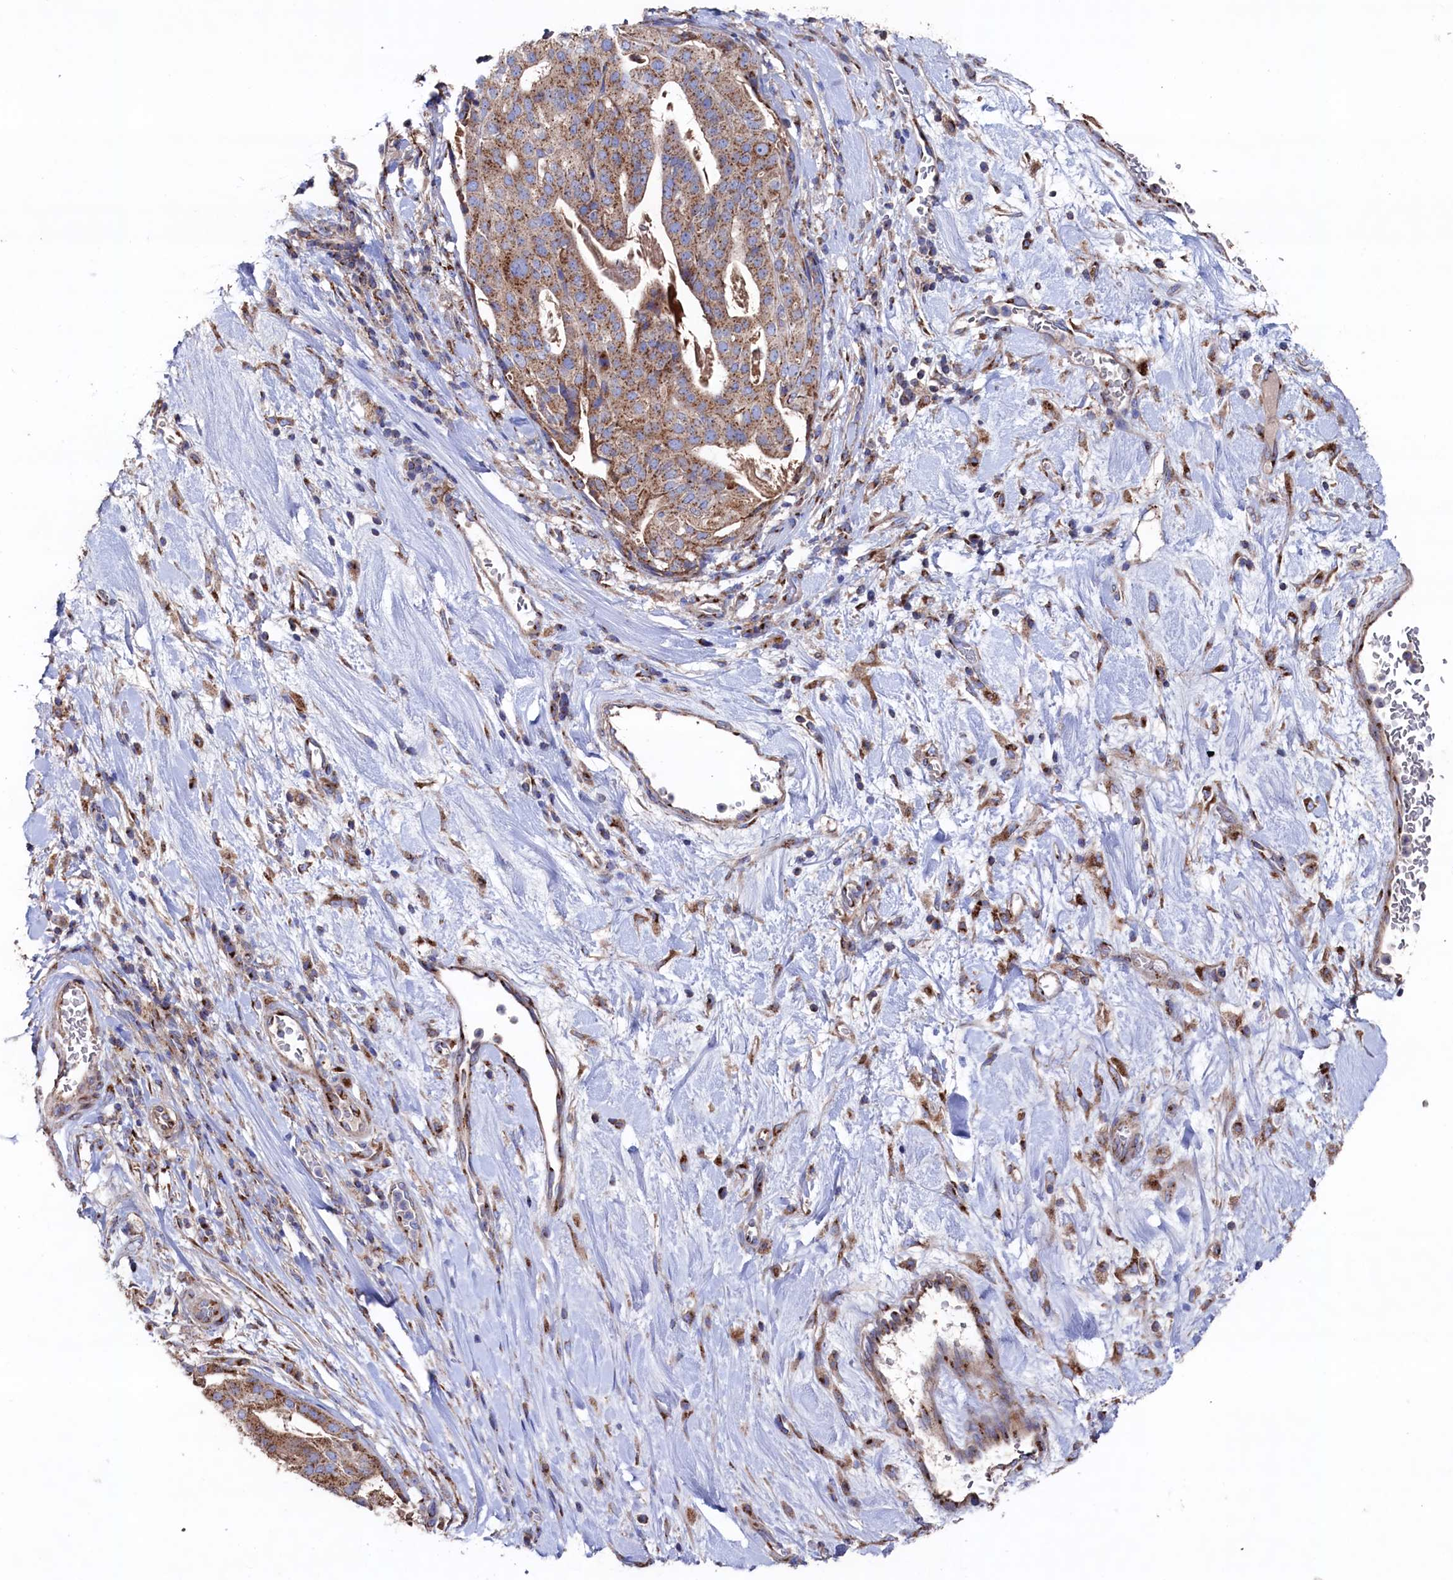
{"staining": {"intensity": "moderate", "quantity": ">75%", "location": "cytoplasmic/membranous"}, "tissue": "stomach cancer", "cell_type": "Tumor cells", "image_type": "cancer", "snomed": [{"axis": "morphology", "description": "Adenocarcinoma, NOS"}, {"axis": "topography", "description": "Stomach"}], "caption": "The micrograph displays a brown stain indicating the presence of a protein in the cytoplasmic/membranous of tumor cells in stomach cancer.", "gene": "PRRC1", "patient": {"sex": "male", "age": 48}}